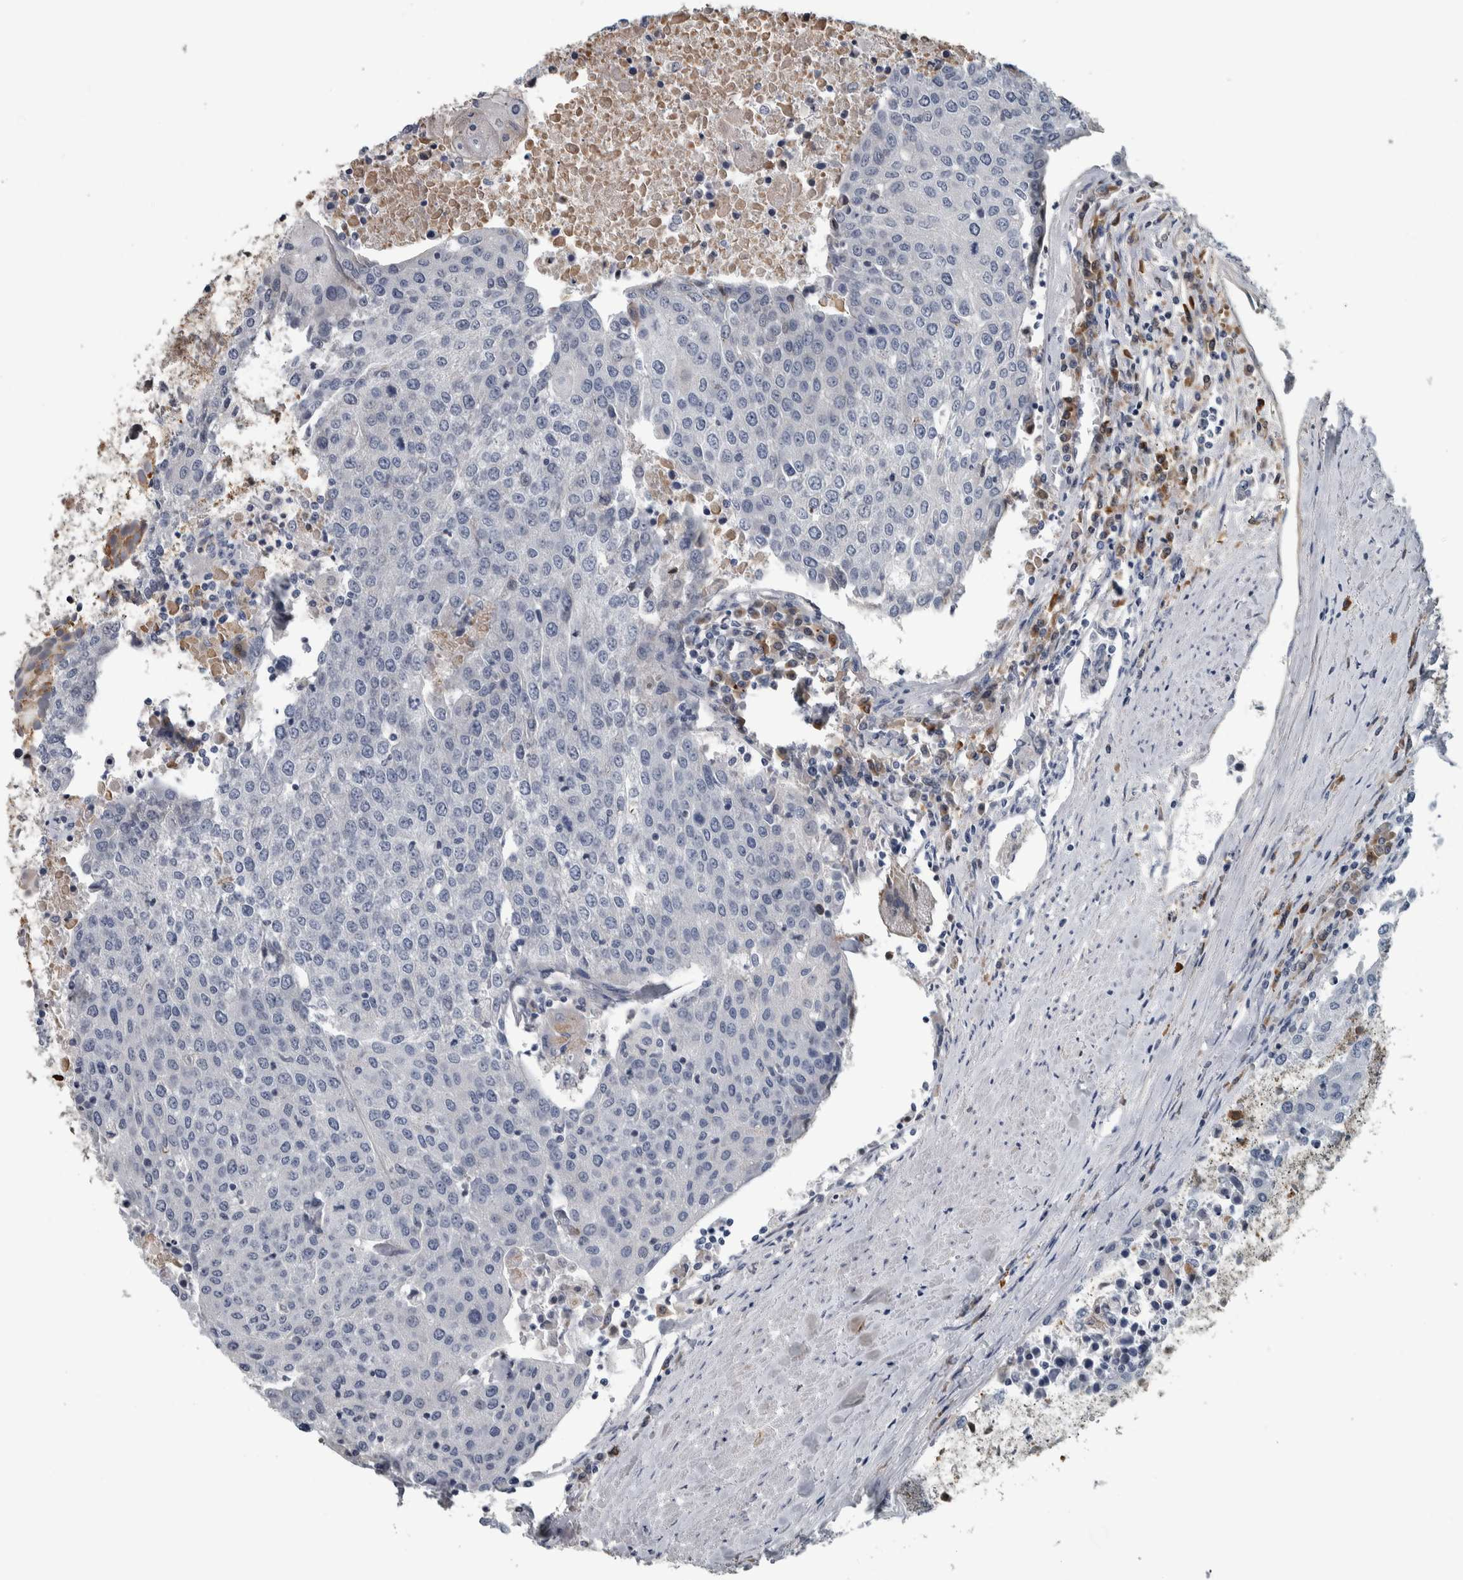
{"staining": {"intensity": "negative", "quantity": "none", "location": "none"}, "tissue": "urothelial cancer", "cell_type": "Tumor cells", "image_type": "cancer", "snomed": [{"axis": "morphology", "description": "Urothelial carcinoma, High grade"}, {"axis": "topography", "description": "Urinary bladder"}], "caption": "This is an IHC photomicrograph of urothelial cancer. There is no staining in tumor cells.", "gene": "CAVIN4", "patient": {"sex": "female", "age": 85}}